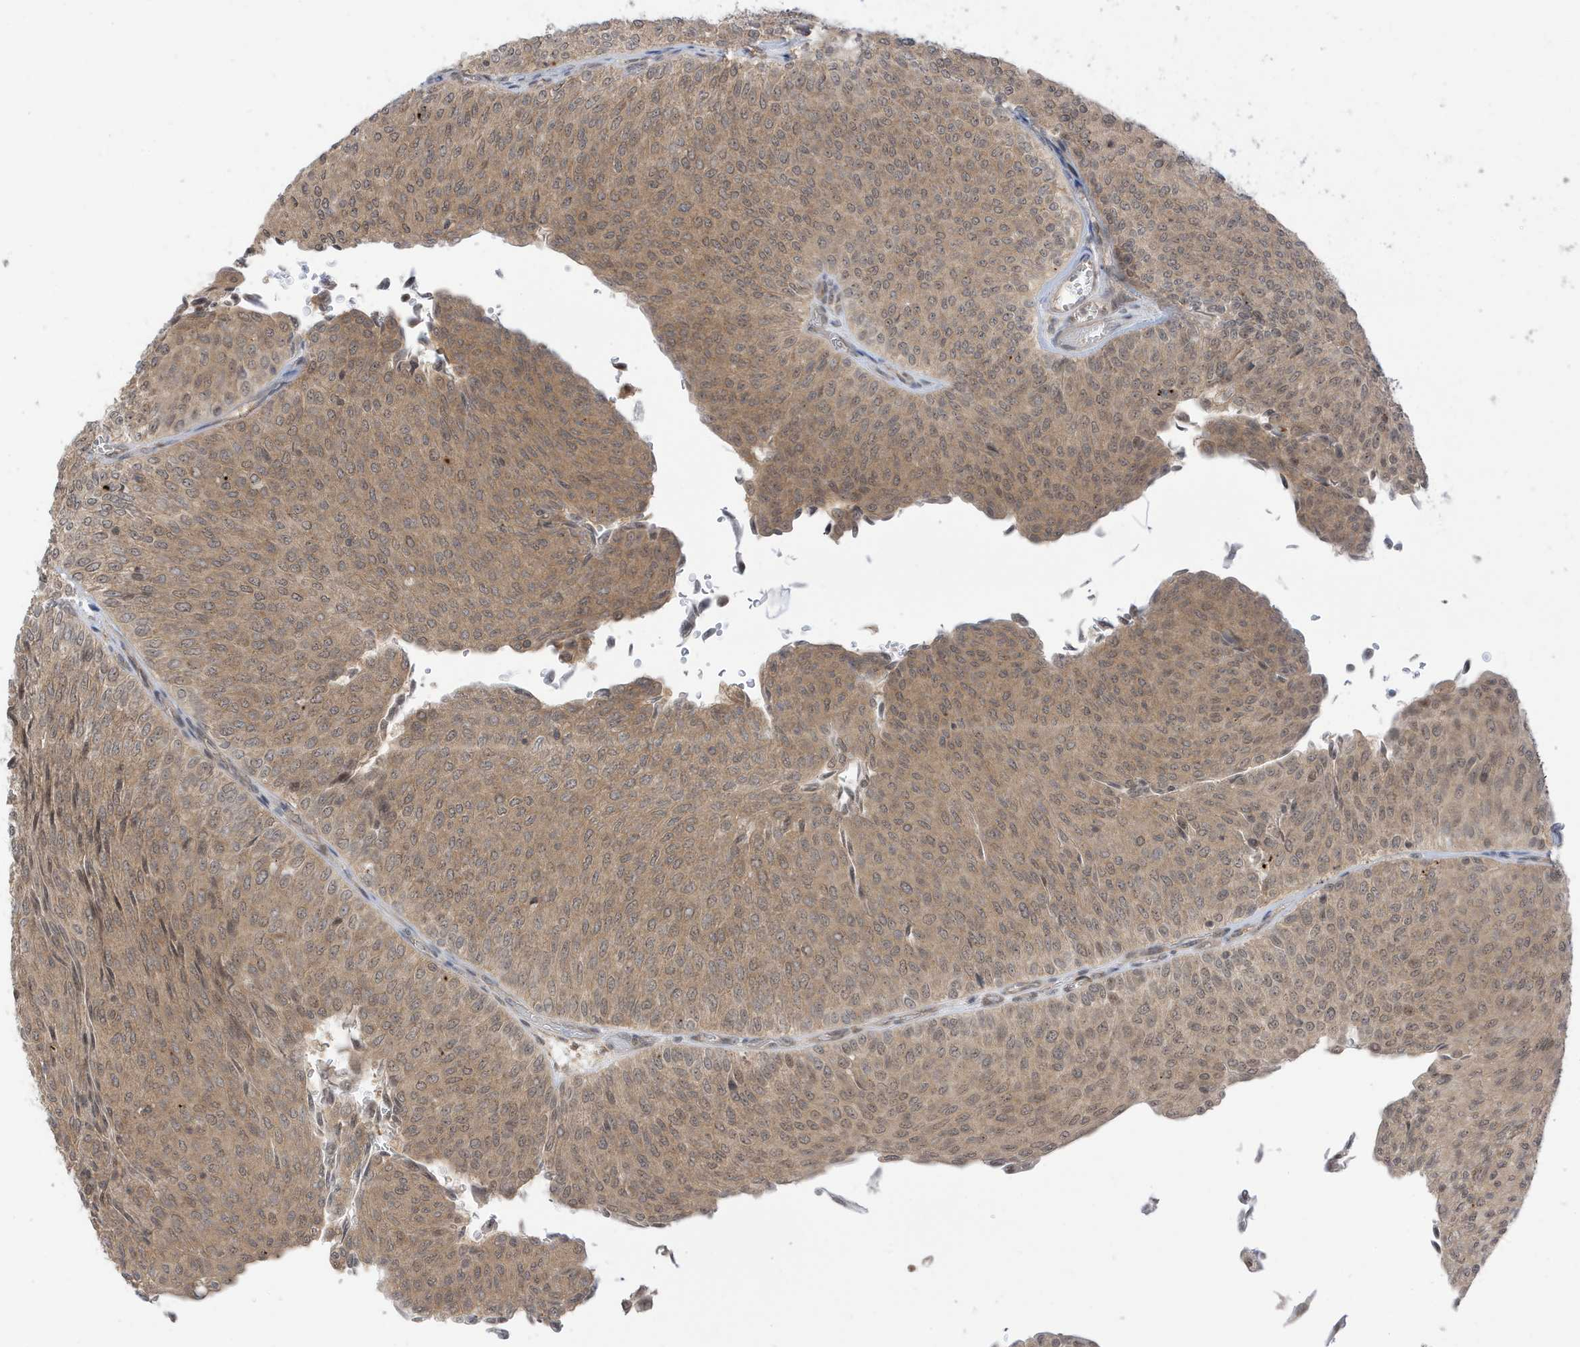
{"staining": {"intensity": "moderate", "quantity": ">75%", "location": "cytoplasmic/membranous,nuclear"}, "tissue": "urothelial cancer", "cell_type": "Tumor cells", "image_type": "cancer", "snomed": [{"axis": "morphology", "description": "Urothelial carcinoma, Low grade"}, {"axis": "topography", "description": "Urinary bladder"}], "caption": "This photomicrograph exhibits low-grade urothelial carcinoma stained with immunohistochemistry (IHC) to label a protein in brown. The cytoplasmic/membranous and nuclear of tumor cells show moderate positivity for the protein. Nuclei are counter-stained blue.", "gene": "TAB3", "patient": {"sex": "male", "age": 78}}